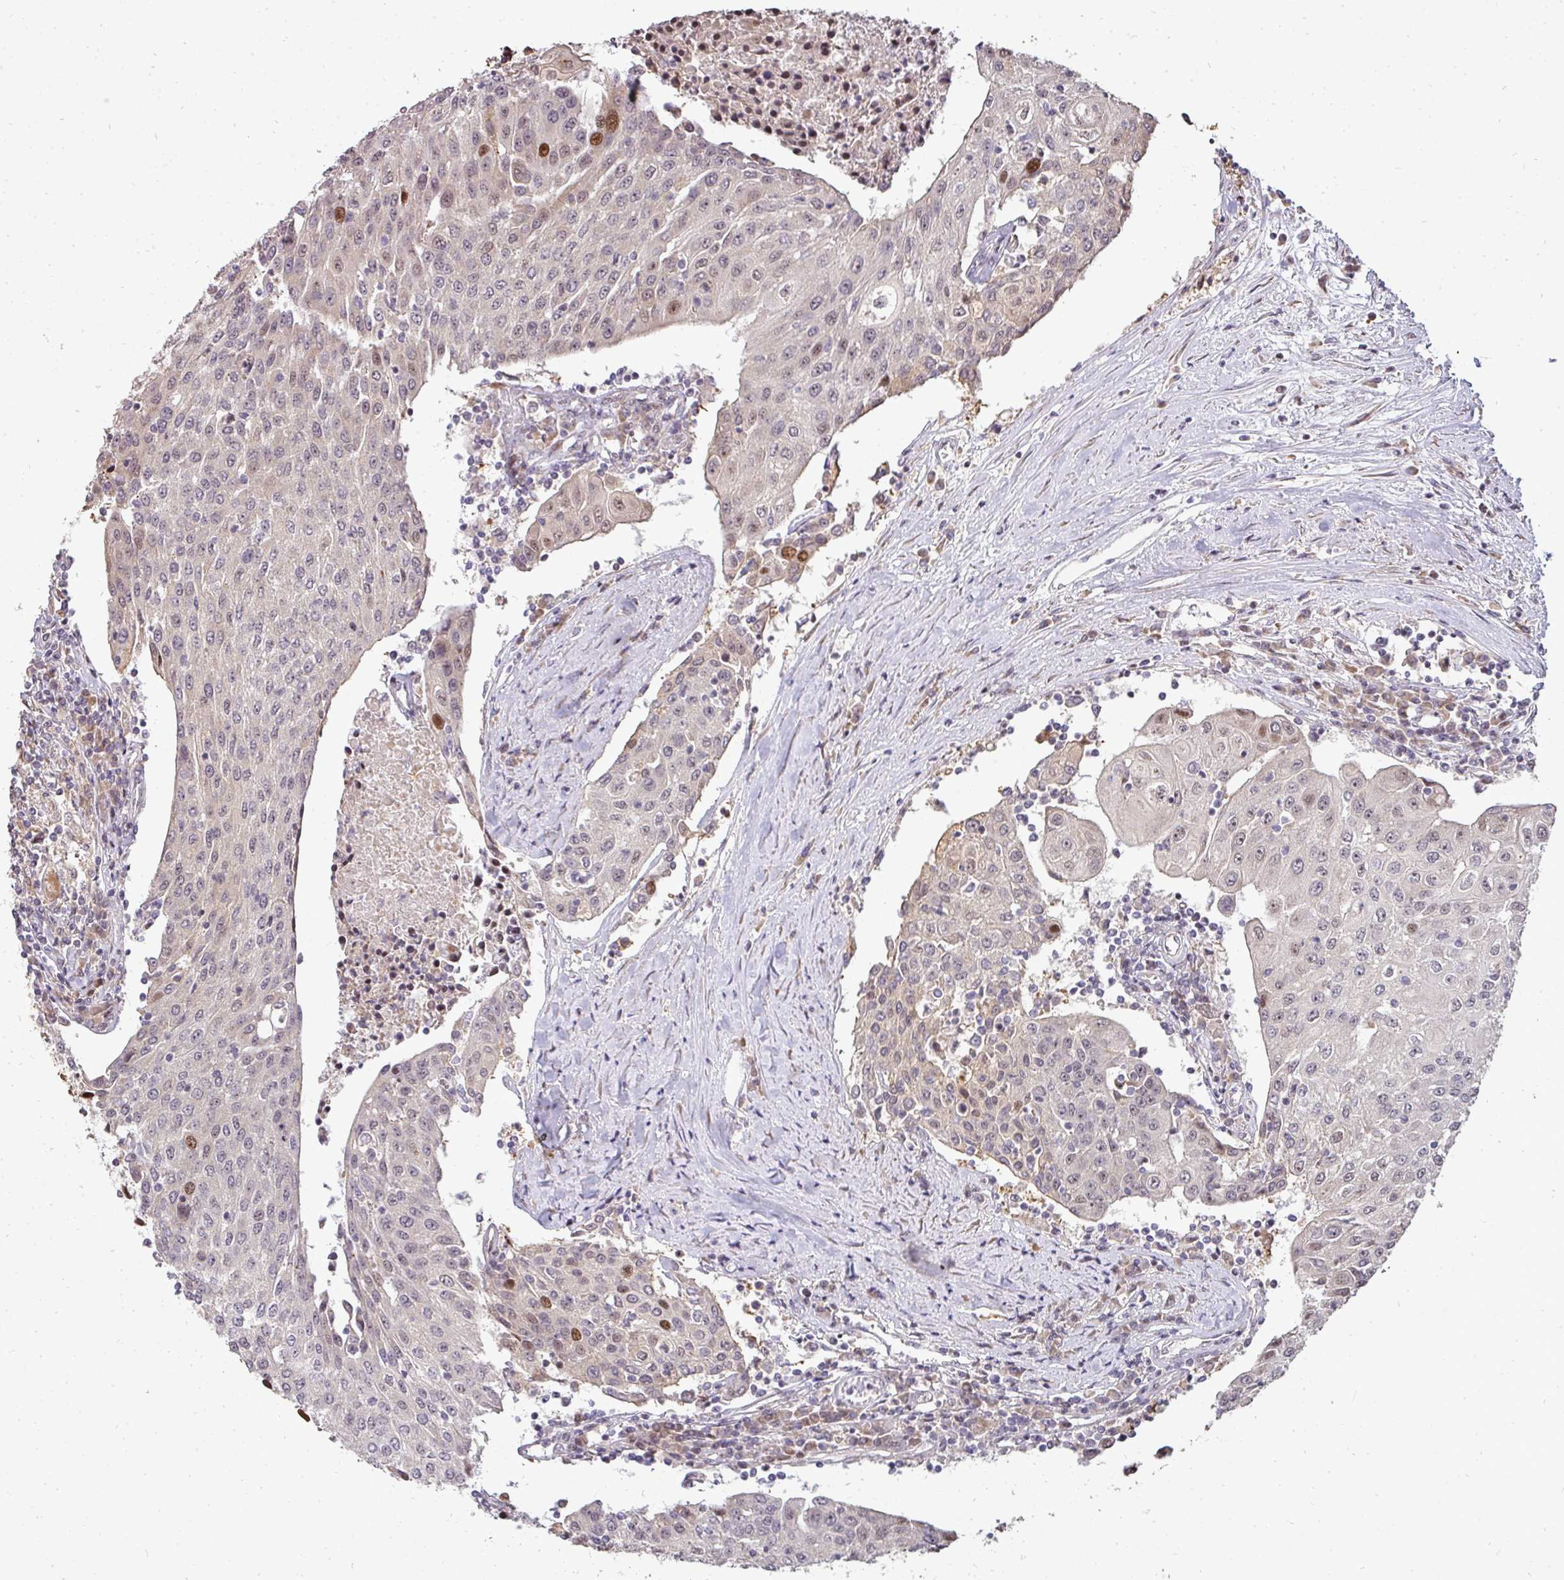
{"staining": {"intensity": "moderate", "quantity": "<25%", "location": "nuclear"}, "tissue": "urothelial cancer", "cell_type": "Tumor cells", "image_type": "cancer", "snomed": [{"axis": "morphology", "description": "Urothelial carcinoma, High grade"}, {"axis": "topography", "description": "Urinary bladder"}], "caption": "There is low levels of moderate nuclear positivity in tumor cells of urothelial cancer, as demonstrated by immunohistochemical staining (brown color).", "gene": "PATZ1", "patient": {"sex": "female", "age": 85}}